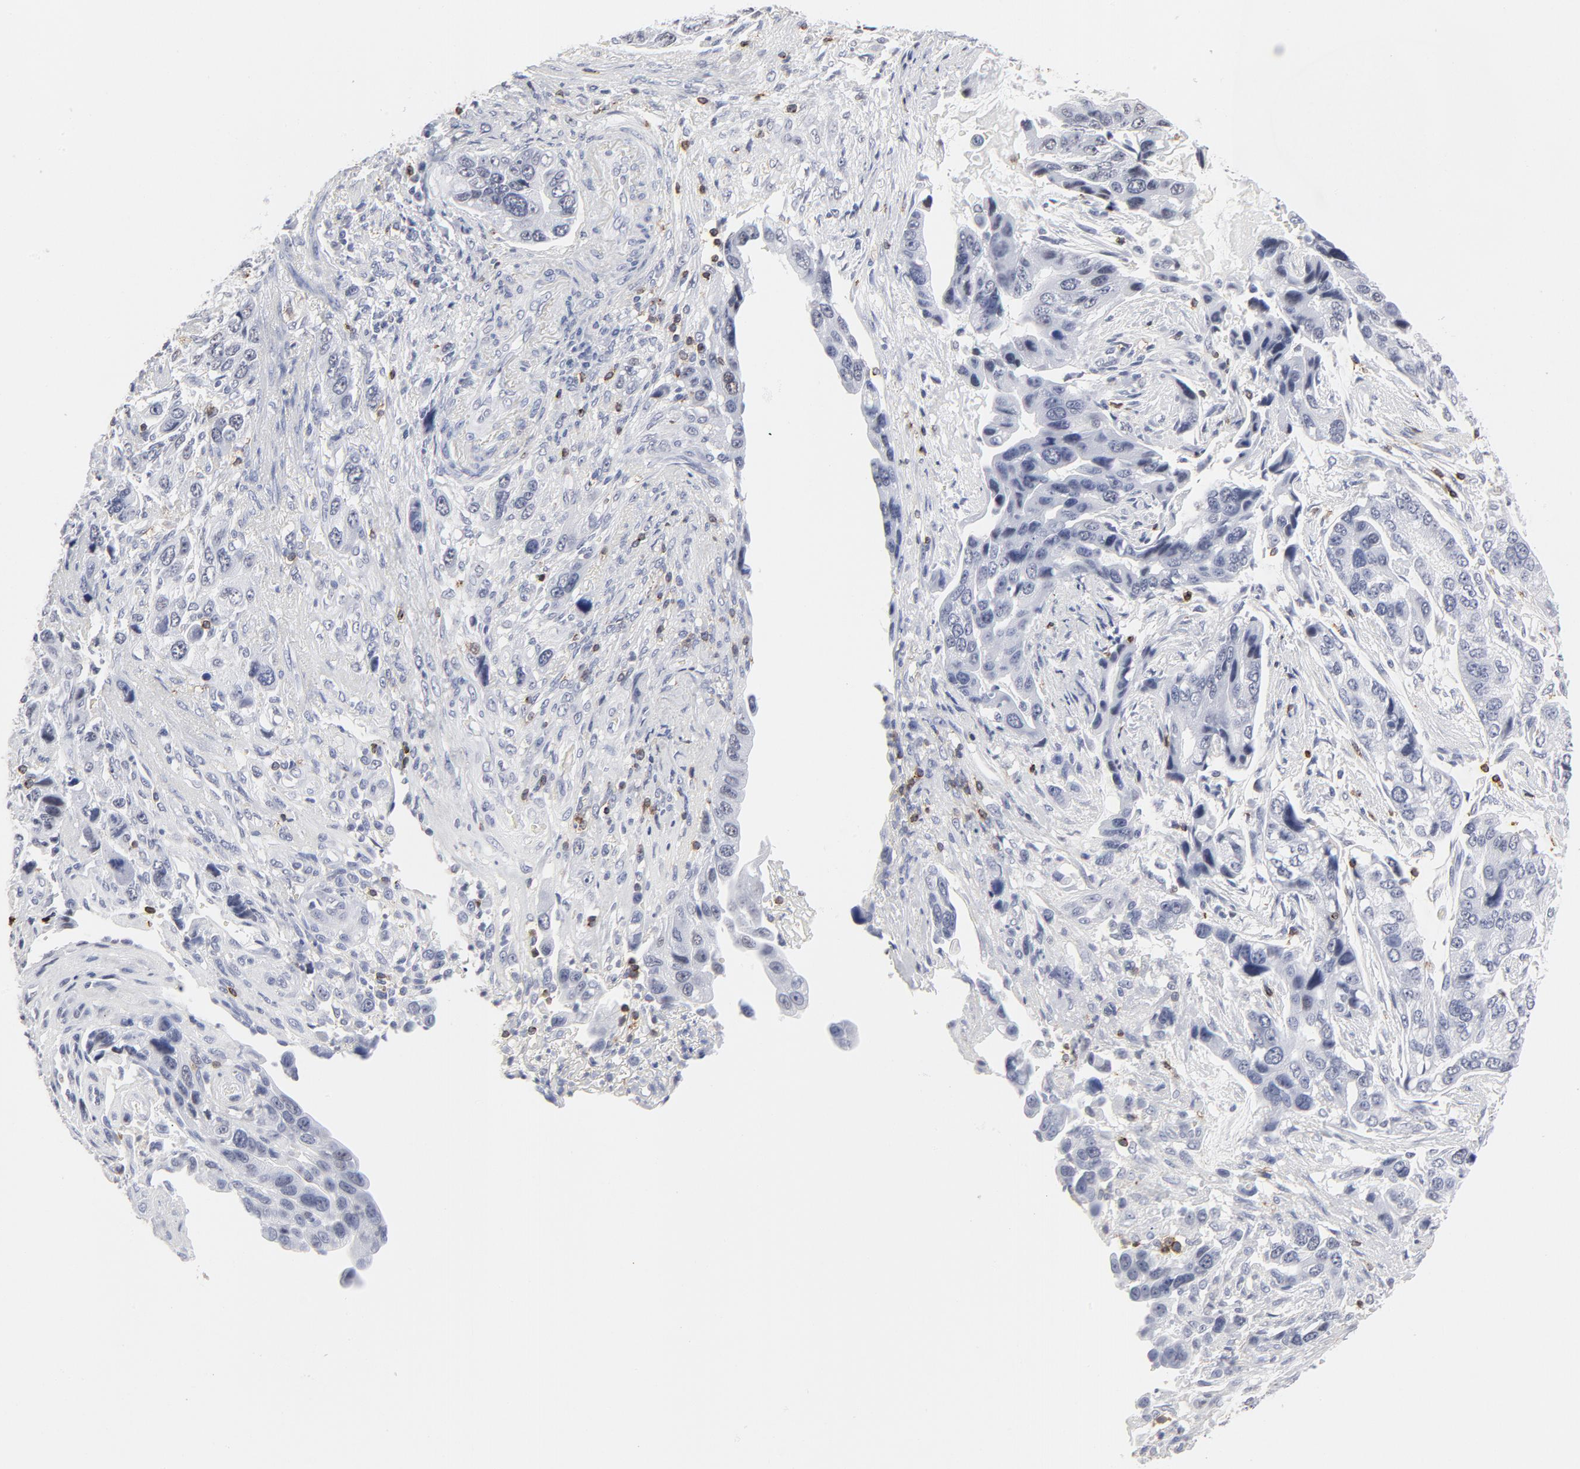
{"staining": {"intensity": "negative", "quantity": "none", "location": "none"}, "tissue": "stomach cancer", "cell_type": "Tumor cells", "image_type": "cancer", "snomed": [{"axis": "morphology", "description": "Adenocarcinoma, NOS"}, {"axis": "topography", "description": "Stomach, lower"}], "caption": "Stomach cancer was stained to show a protein in brown. There is no significant expression in tumor cells.", "gene": "CD2", "patient": {"sex": "female", "age": 93}}